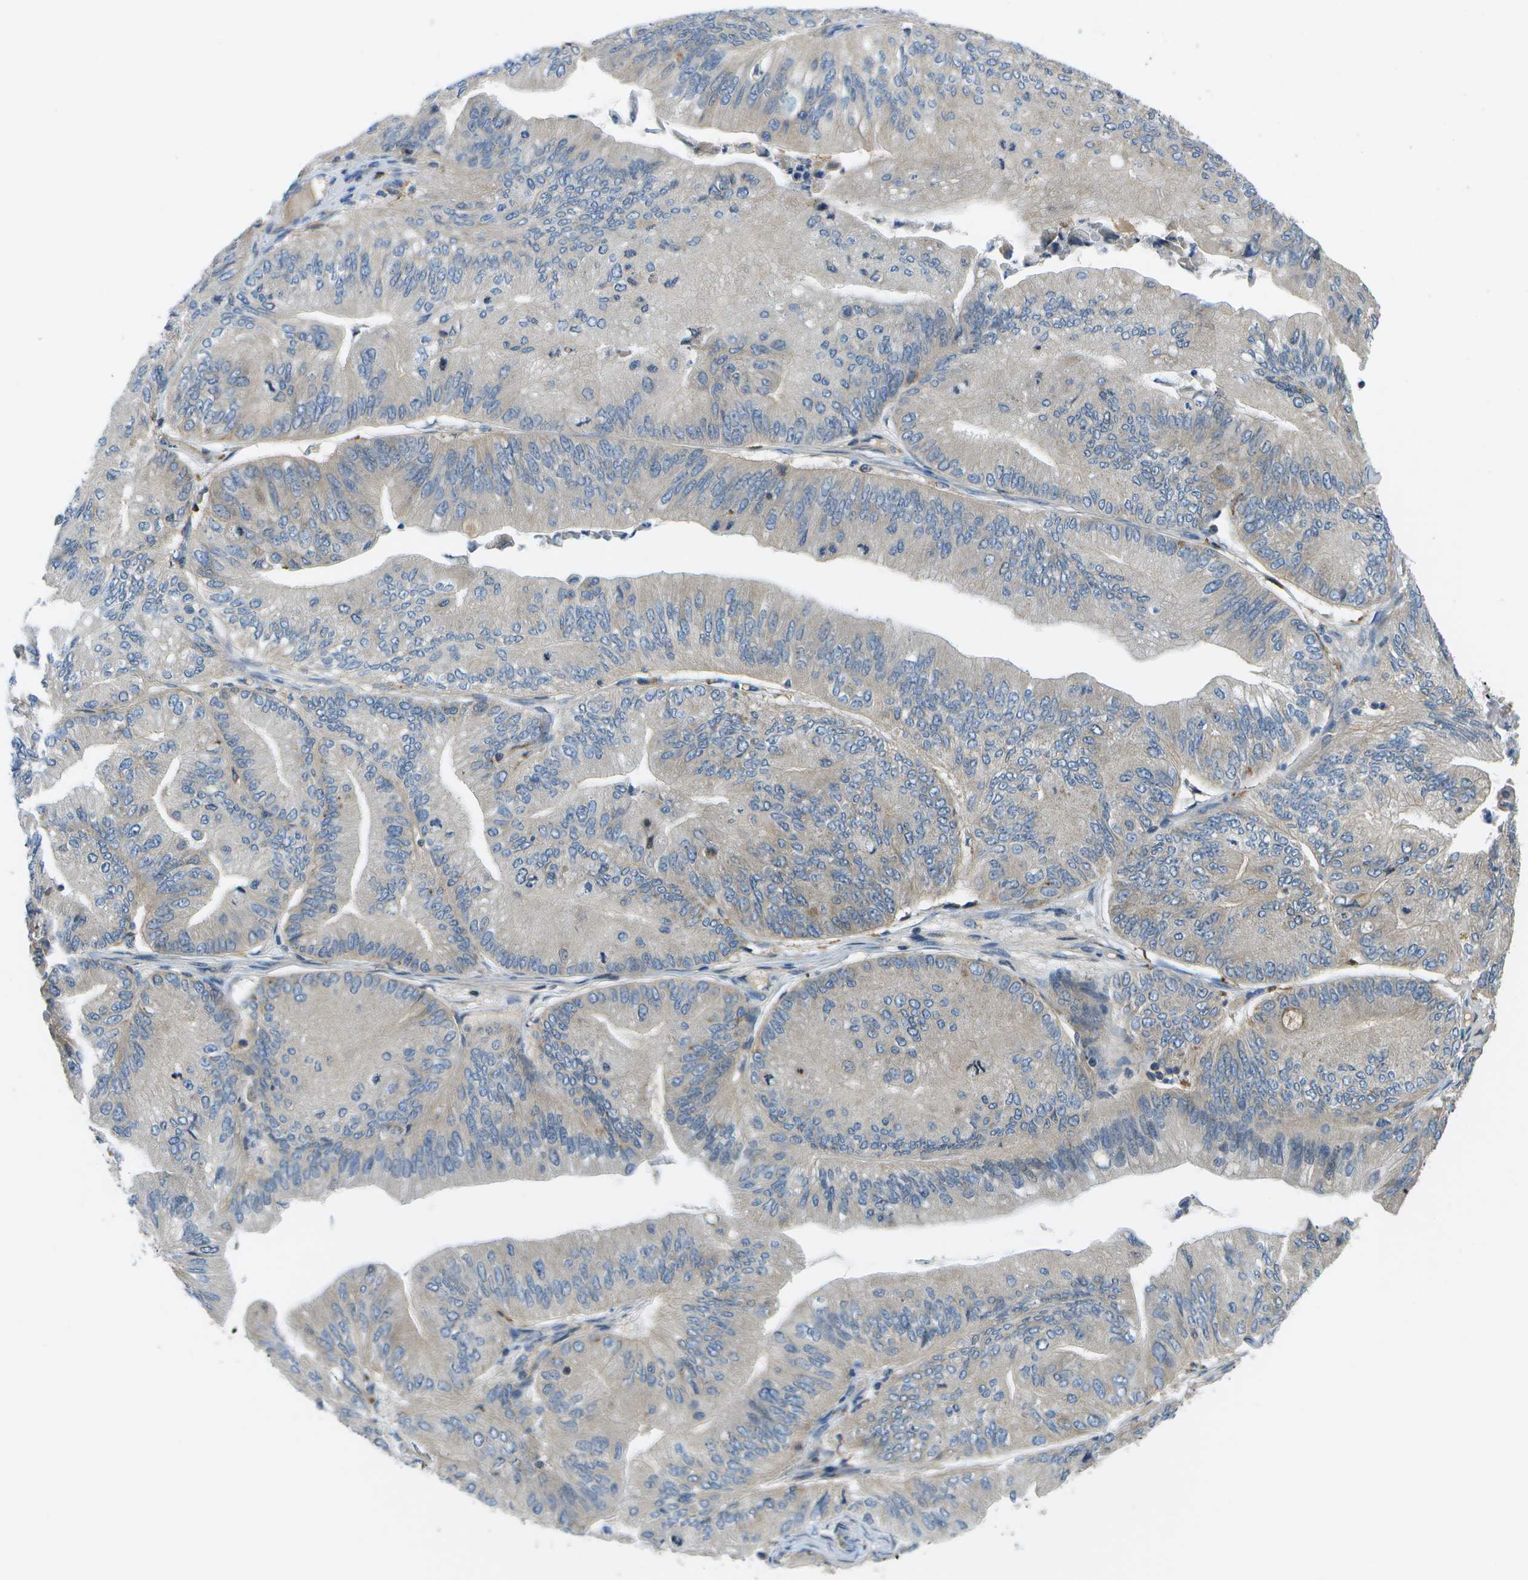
{"staining": {"intensity": "negative", "quantity": "none", "location": "none"}, "tissue": "ovarian cancer", "cell_type": "Tumor cells", "image_type": "cancer", "snomed": [{"axis": "morphology", "description": "Cystadenocarcinoma, mucinous, NOS"}, {"axis": "topography", "description": "Ovary"}], "caption": "Protein analysis of mucinous cystadenocarcinoma (ovarian) displays no significant positivity in tumor cells.", "gene": "SLC25A20", "patient": {"sex": "female", "age": 61}}